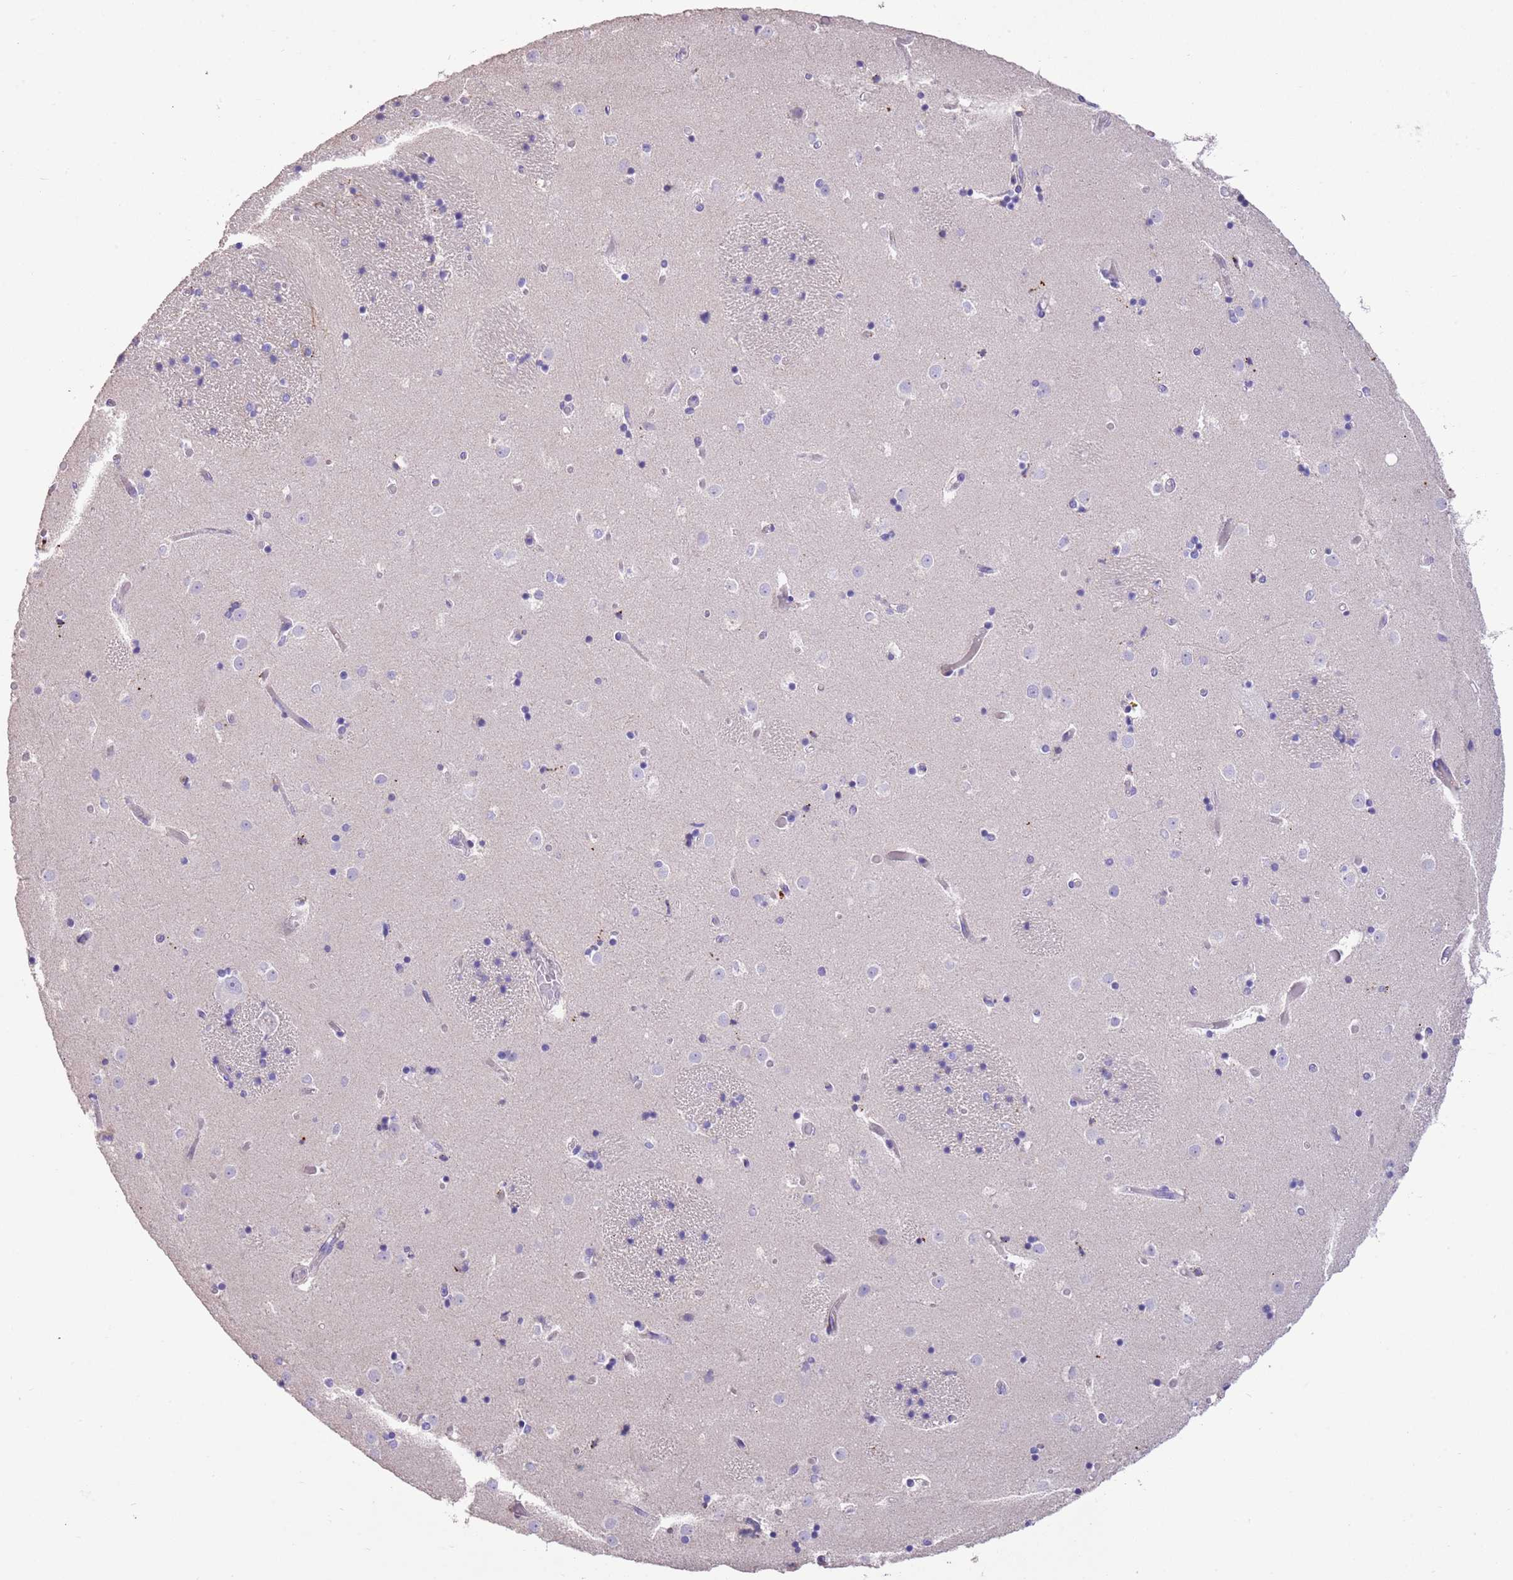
{"staining": {"intensity": "negative", "quantity": "none", "location": "none"}, "tissue": "caudate", "cell_type": "Glial cells", "image_type": "normal", "snomed": [{"axis": "morphology", "description": "Normal tissue, NOS"}, {"axis": "topography", "description": "Lateral ventricle wall"}], "caption": "Protein analysis of benign caudate reveals no significant expression in glial cells. (Immunohistochemistry, brightfield microscopy, high magnification).", "gene": "SFTPA1", "patient": {"sex": "female", "age": 52}}